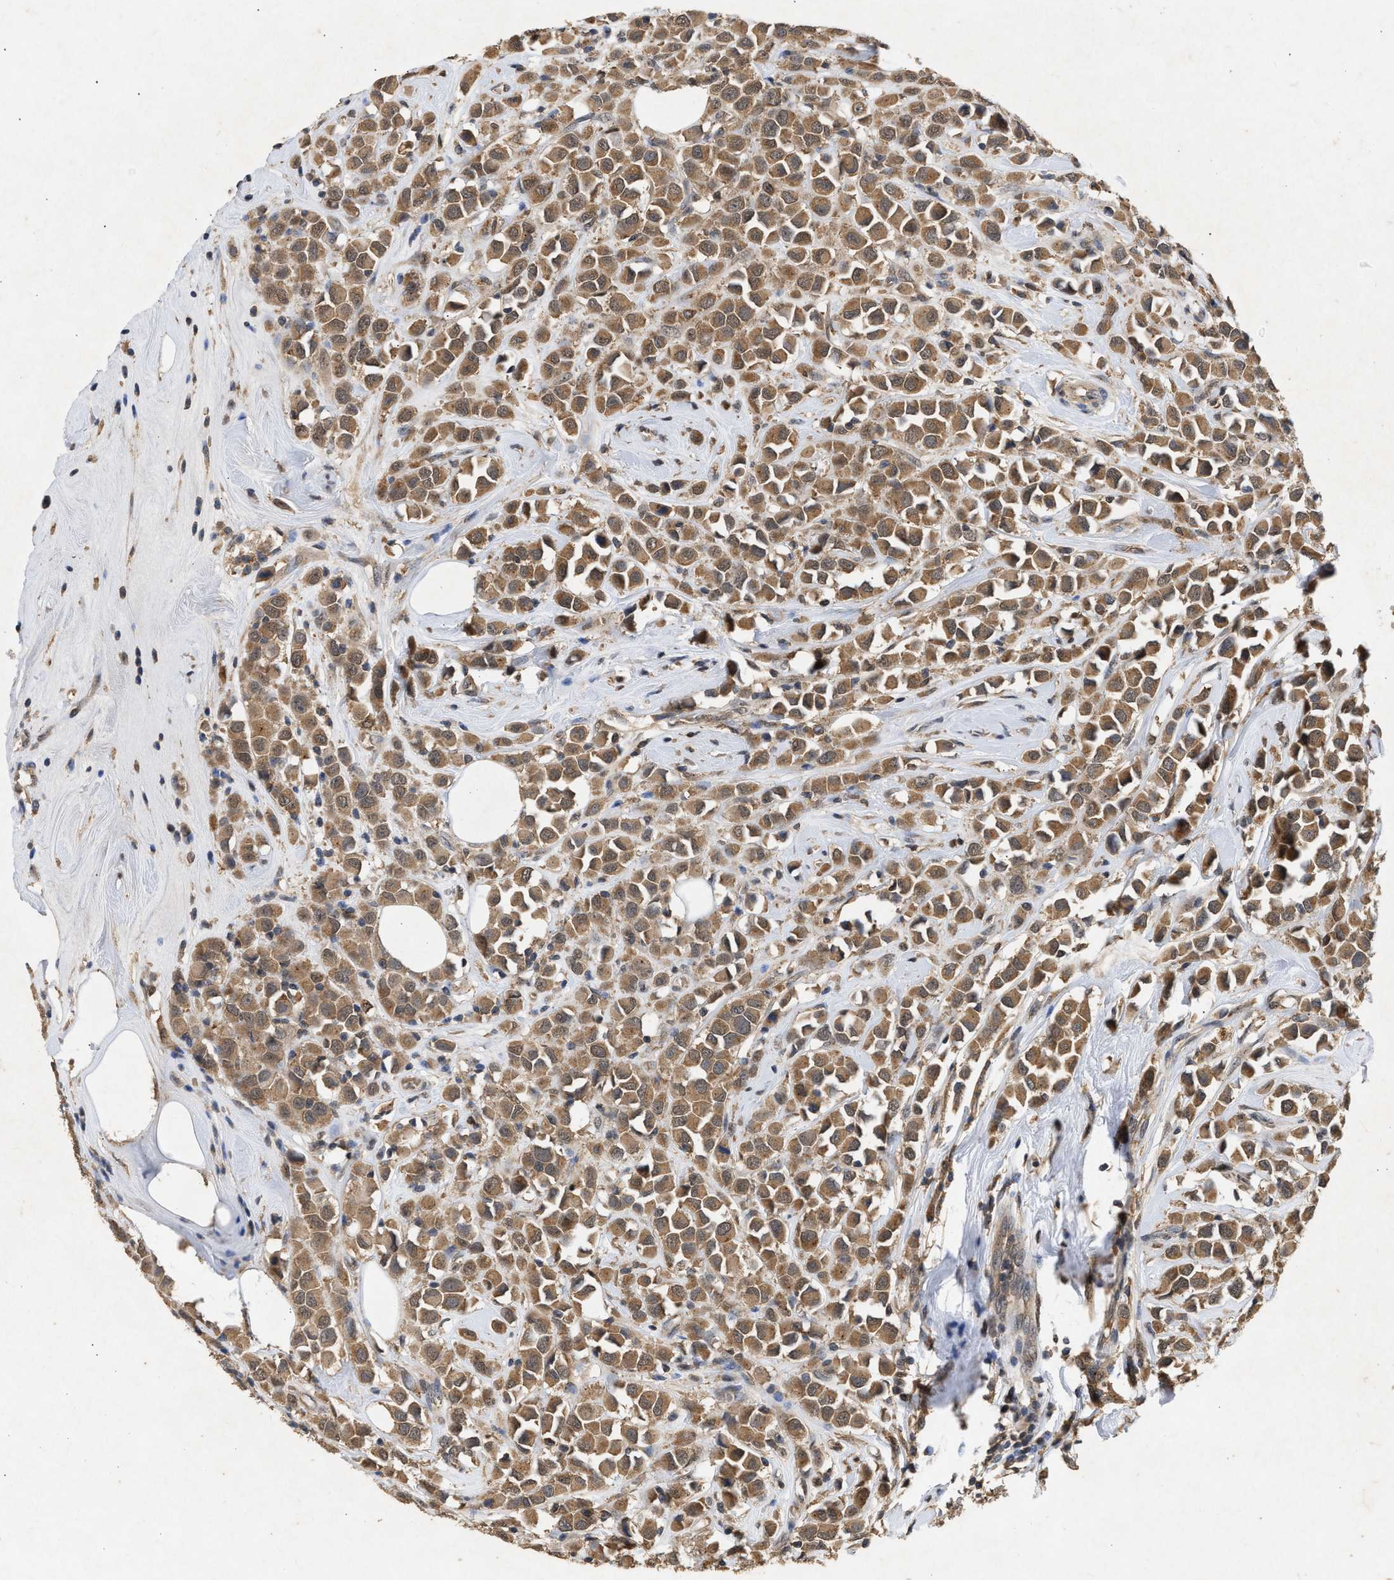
{"staining": {"intensity": "moderate", "quantity": ">75%", "location": "cytoplasmic/membranous"}, "tissue": "breast cancer", "cell_type": "Tumor cells", "image_type": "cancer", "snomed": [{"axis": "morphology", "description": "Duct carcinoma"}, {"axis": "topography", "description": "Breast"}], "caption": "Immunohistochemistry (IHC) (DAB) staining of invasive ductal carcinoma (breast) demonstrates moderate cytoplasmic/membranous protein staining in about >75% of tumor cells.", "gene": "FITM1", "patient": {"sex": "female", "age": 61}}